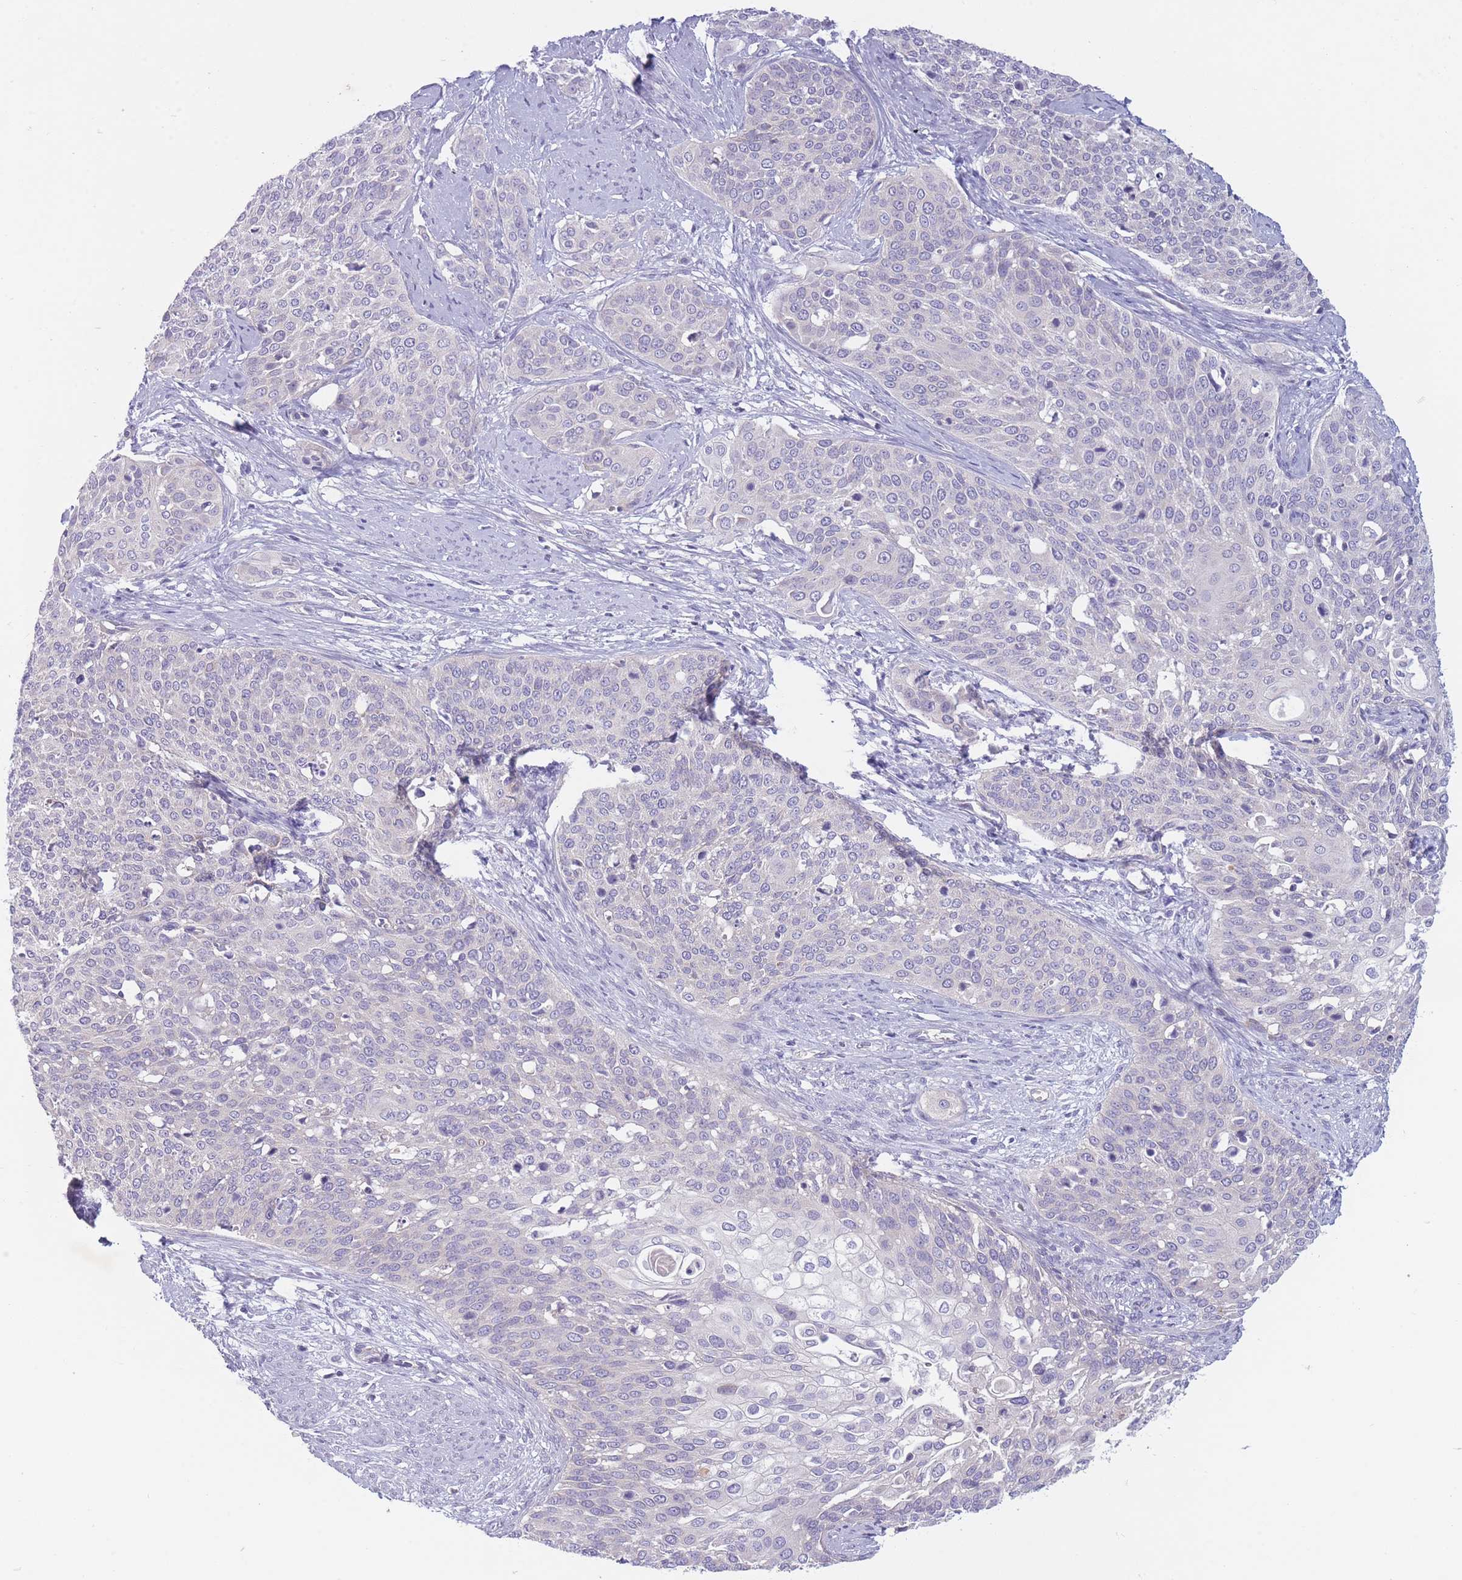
{"staining": {"intensity": "negative", "quantity": "none", "location": "none"}, "tissue": "cervical cancer", "cell_type": "Tumor cells", "image_type": "cancer", "snomed": [{"axis": "morphology", "description": "Squamous cell carcinoma, NOS"}, {"axis": "topography", "description": "Cervix"}], "caption": "Immunohistochemistry (IHC) photomicrograph of neoplastic tissue: cervical cancer (squamous cell carcinoma) stained with DAB (3,3'-diaminobenzidine) reveals no significant protein expression in tumor cells.", "gene": "PNPLA5", "patient": {"sex": "female", "age": 44}}